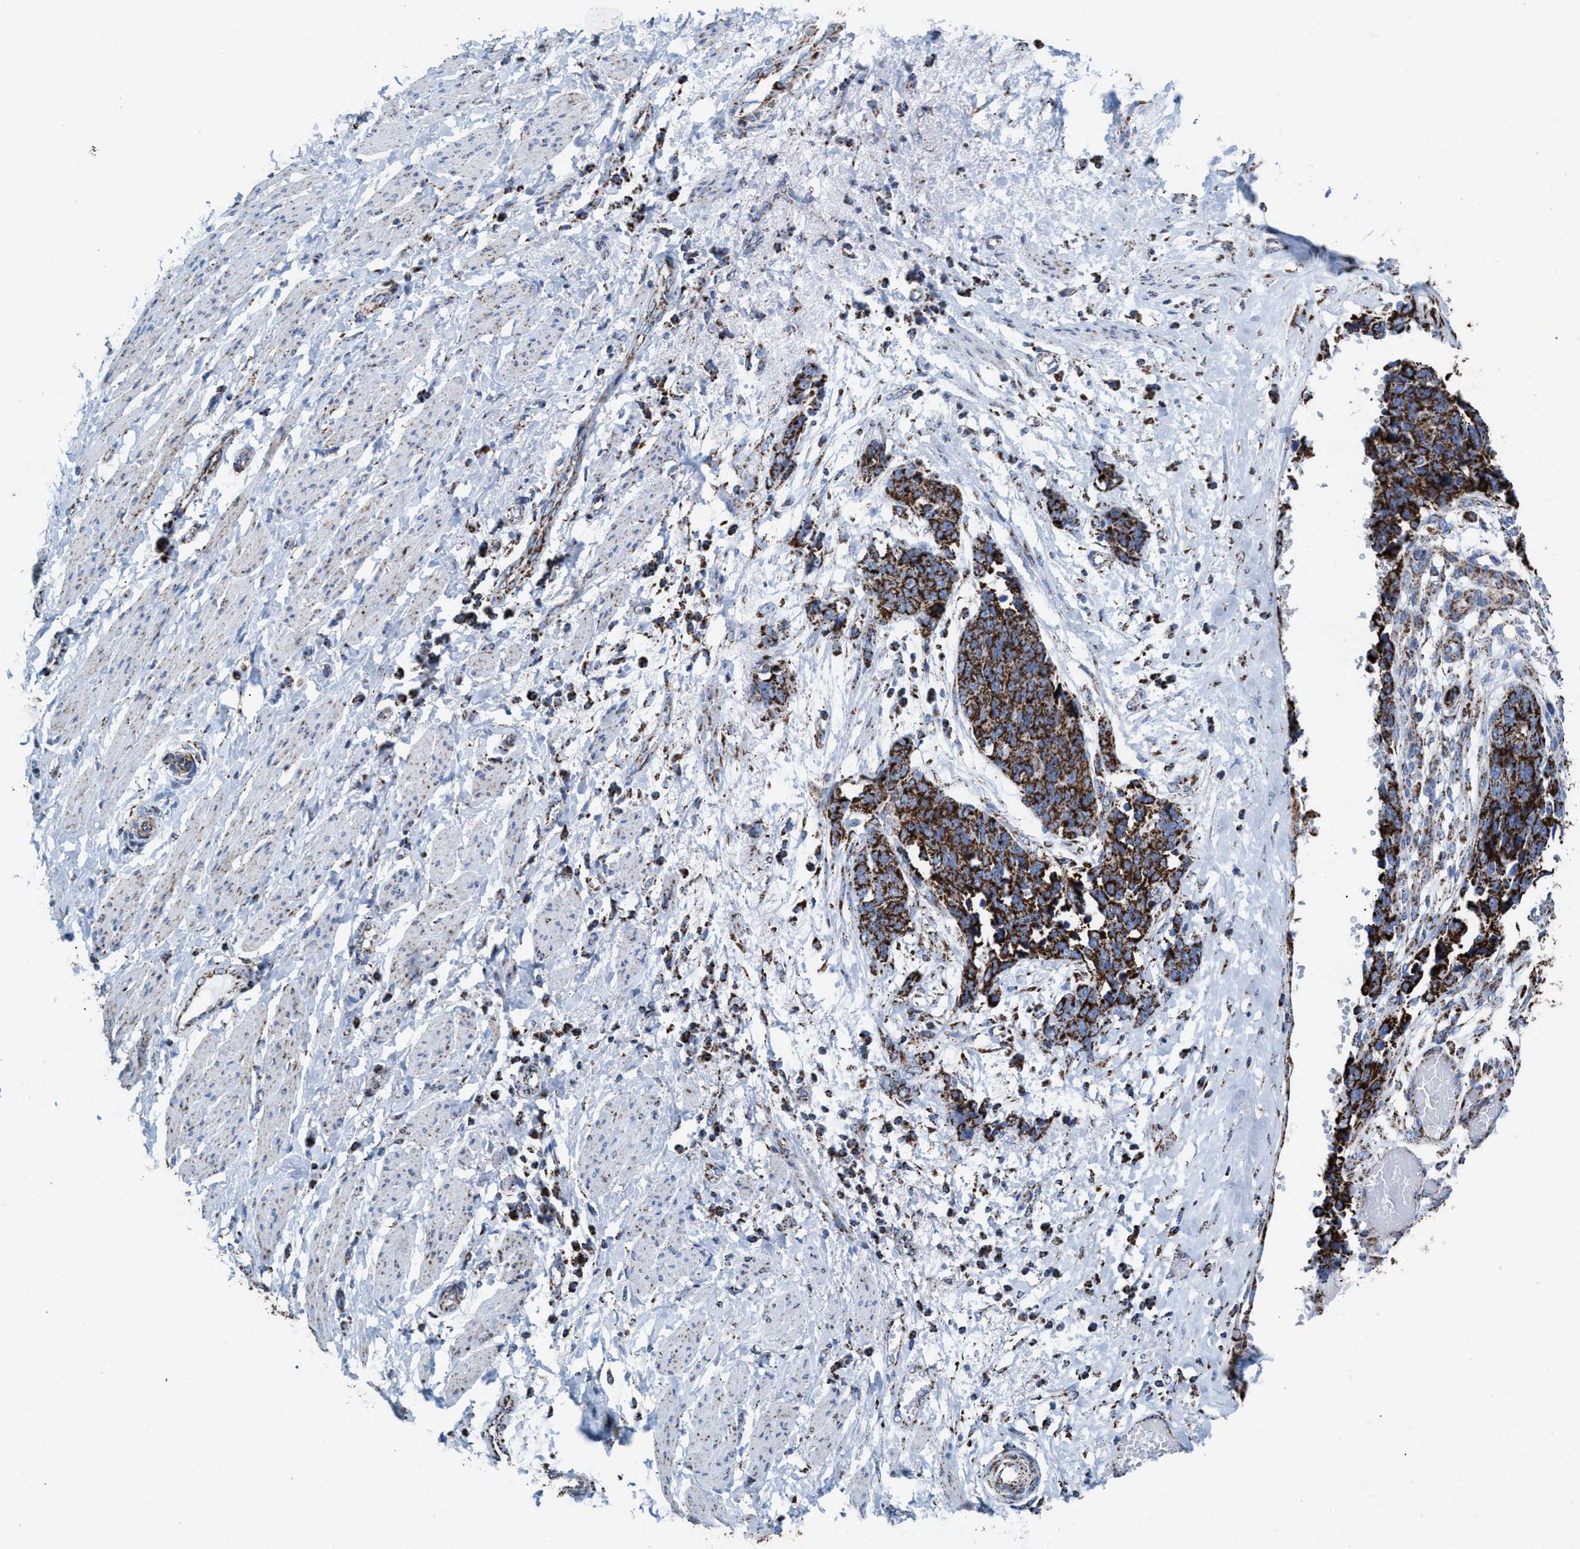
{"staining": {"intensity": "strong", "quantity": ">75%", "location": "cytoplasmic/membranous"}, "tissue": "ovarian cancer", "cell_type": "Tumor cells", "image_type": "cancer", "snomed": [{"axis": "morphology", "description": "Cystadenocarcinoma, serous, NOS"}, {"axis": "topography", "description": "Ovary"}], "caption": "A histopathology image of ovarian cancer stained for a protein reveals strong cytoplasmic/membranous brown staining in tumor cells.", "gene": "ECHS1", "patient": {"sex": "female", "age": 44}}